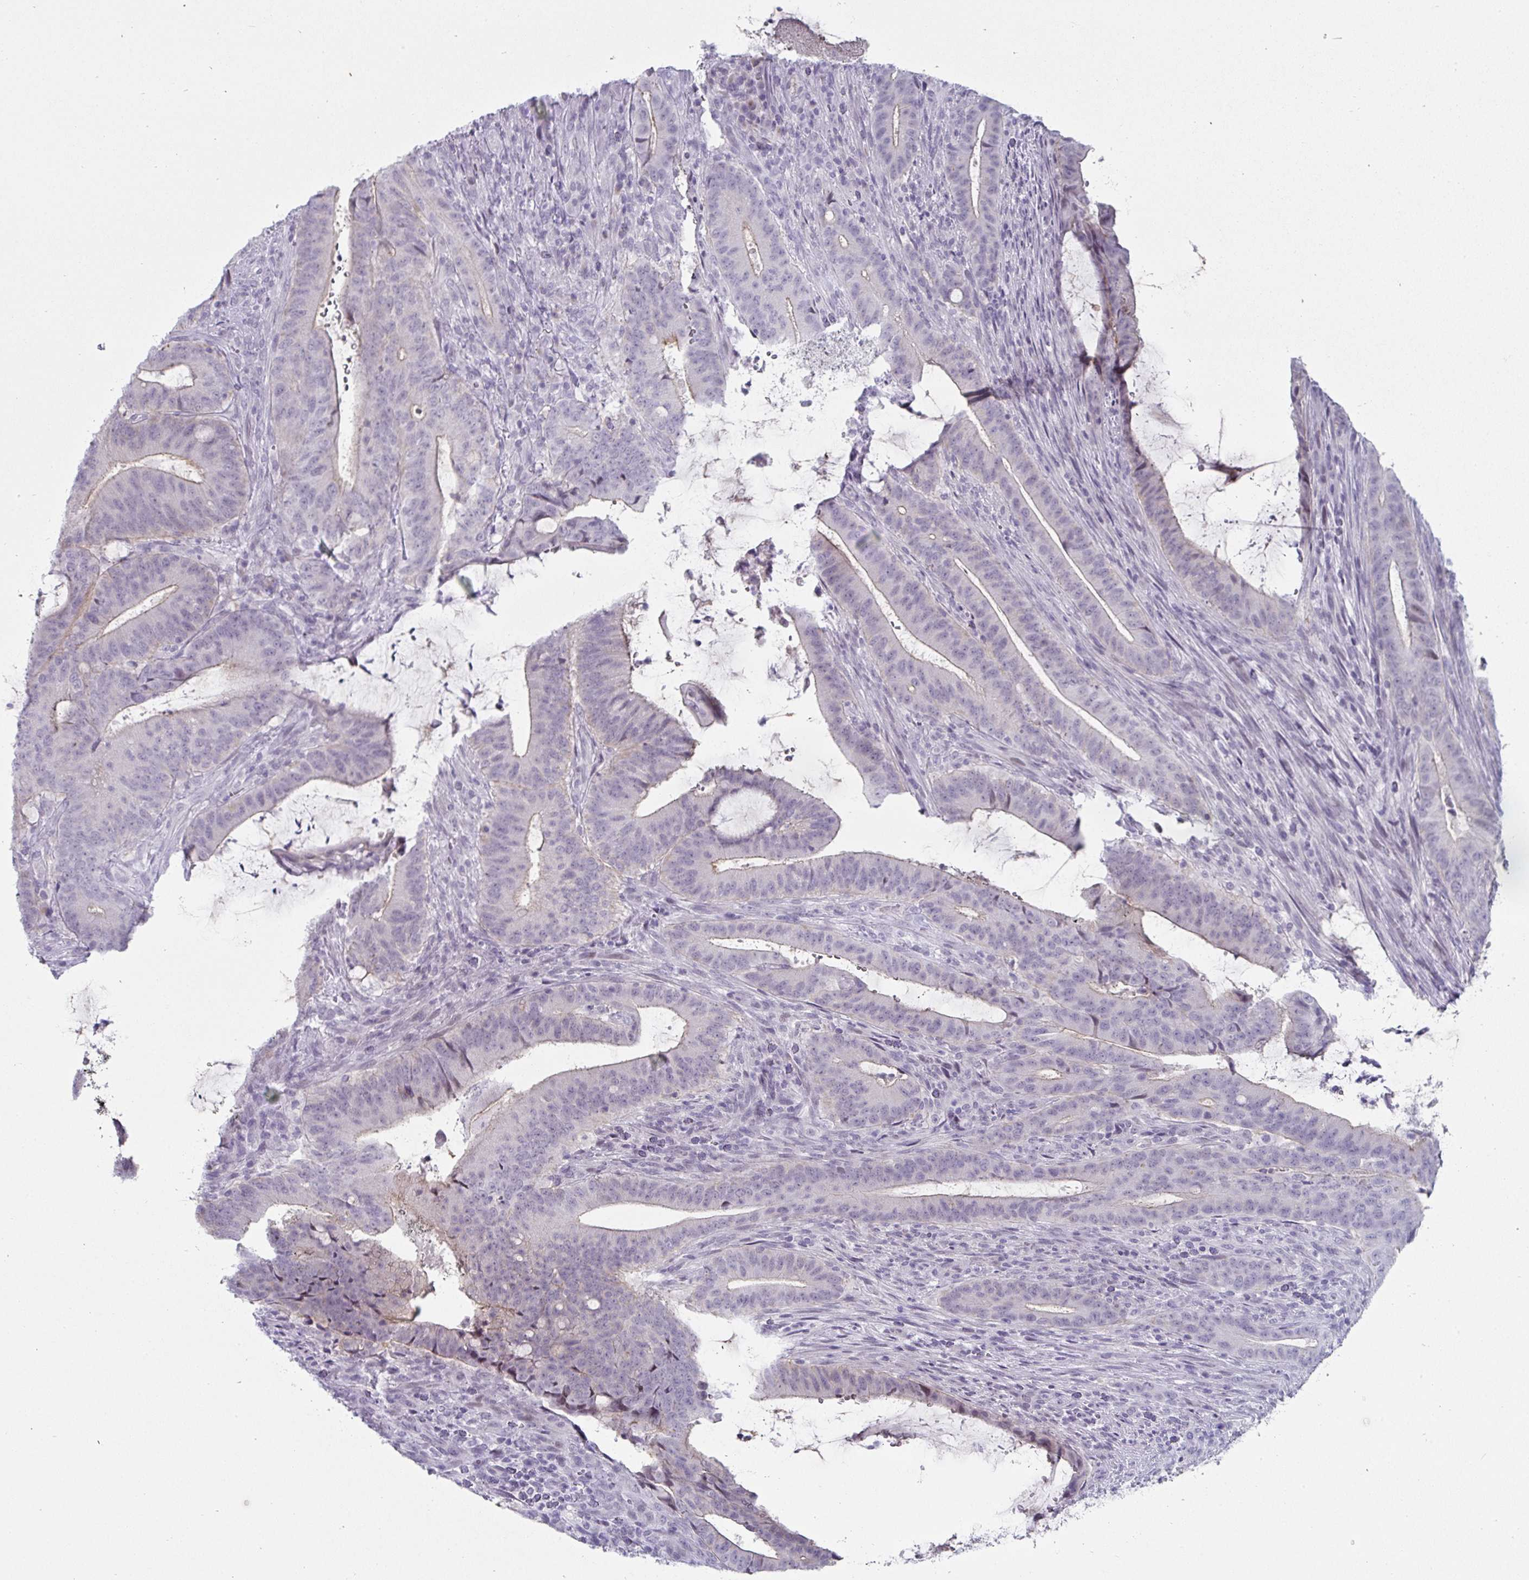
{"staining": {"intensity": "weak", "quantity": "<25%", "location": "cytoplasmic/membranous"}, "tissue": "colorectal cancer", "cell_type": "Tumor cells", "image_type": "cancer", "snomed": [{"axis": "morphology", "description": "Adenocarcinoma, NOS"}, {"axis": "topography", "description": "Colon"}], "caption": "Human adenocarcinoma (colorectal) stained for a protein using immunohistochemistry demonstrates no positivity in tumor cells.", "gene": "VSIG10L", "patient": {"sex": "female", "age": 43}}